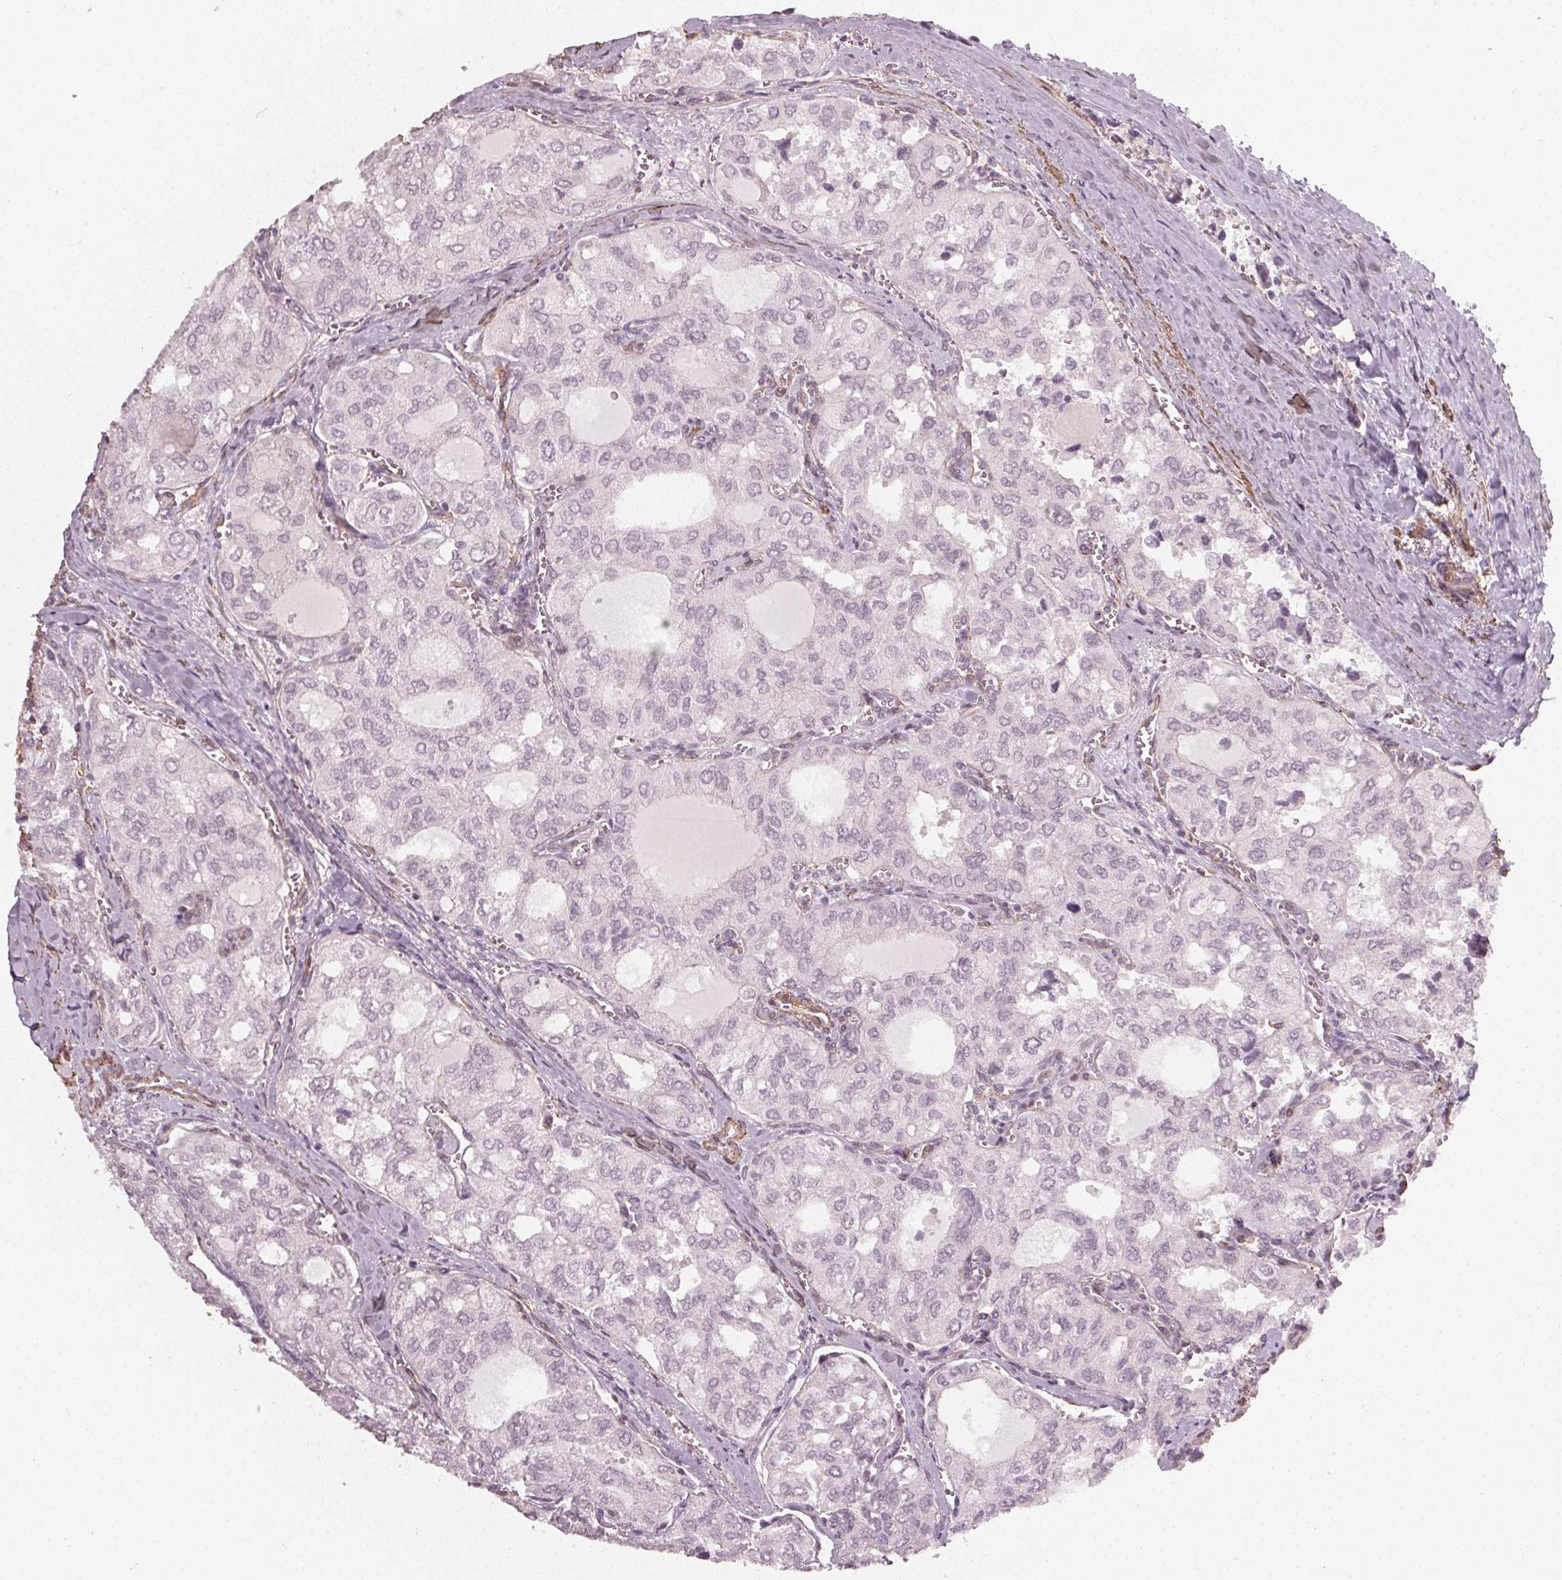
{"staining": {"intensity": "negative", "quantity": "none", "location": "none"}, "tissue": "thyroid cancer", "cell_type": "Tumor cells", "image_type": "cancer", "snomed": [{"axis": "morphology", "description": "Follicular adenoma carcinoma, NOS"}, {"axis": "topography", "description": "Thyroid gland"}], "caption": "A high-resolution micrograph shows IHC staining of thyroid cancer, which displays no significant expression in tumor cells. (Stains: DAB immunohistochemistry (IHC) with hematoxylin counter stain, Microscopy: brightfield microscopy at high magnification).", "gene": "PKP1", "patient": {"sex": "male", "age": 75}}